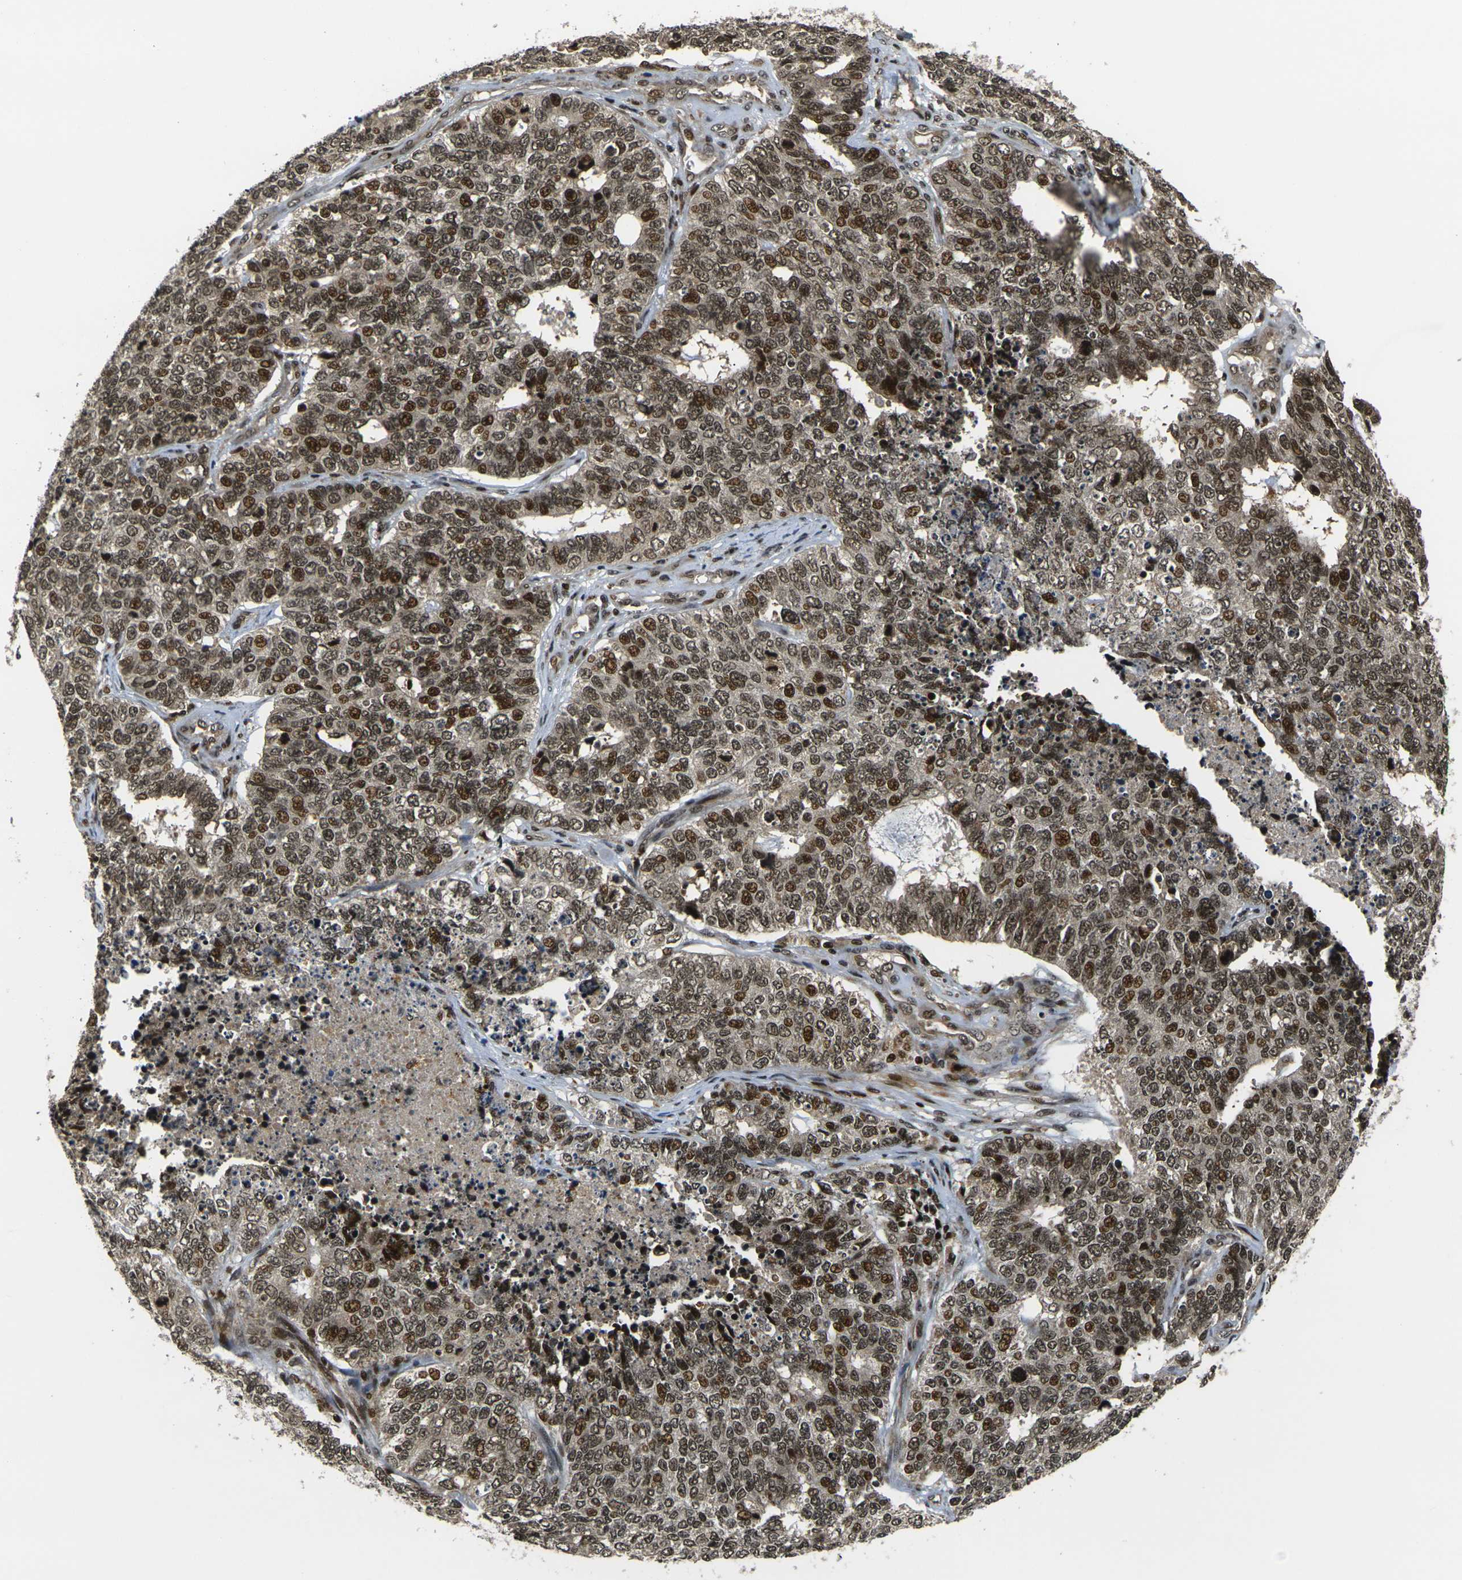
{"staining": {"intensity": "moderate", "quantity": ">75%", "location": "nuclear"}, "tissue": "cervical cancer", "cell_type": "Tumor cells", "image_type": "cancer", "snomed": [{"axis": "morphology", "description": "Squamous cell carcinoma, NOS"}, {"axis": "topography", "description": "Cervix"}], "caption": "Protein staining of cervical cancer tissue displays moderate nuclear expression in about >75% of tumor cells. Immunohistochemistry stains the protein in brown and the nuclei are stained blue.", "gene": "ACTL6A", "patient": {"sex": "female", "age": 63}}